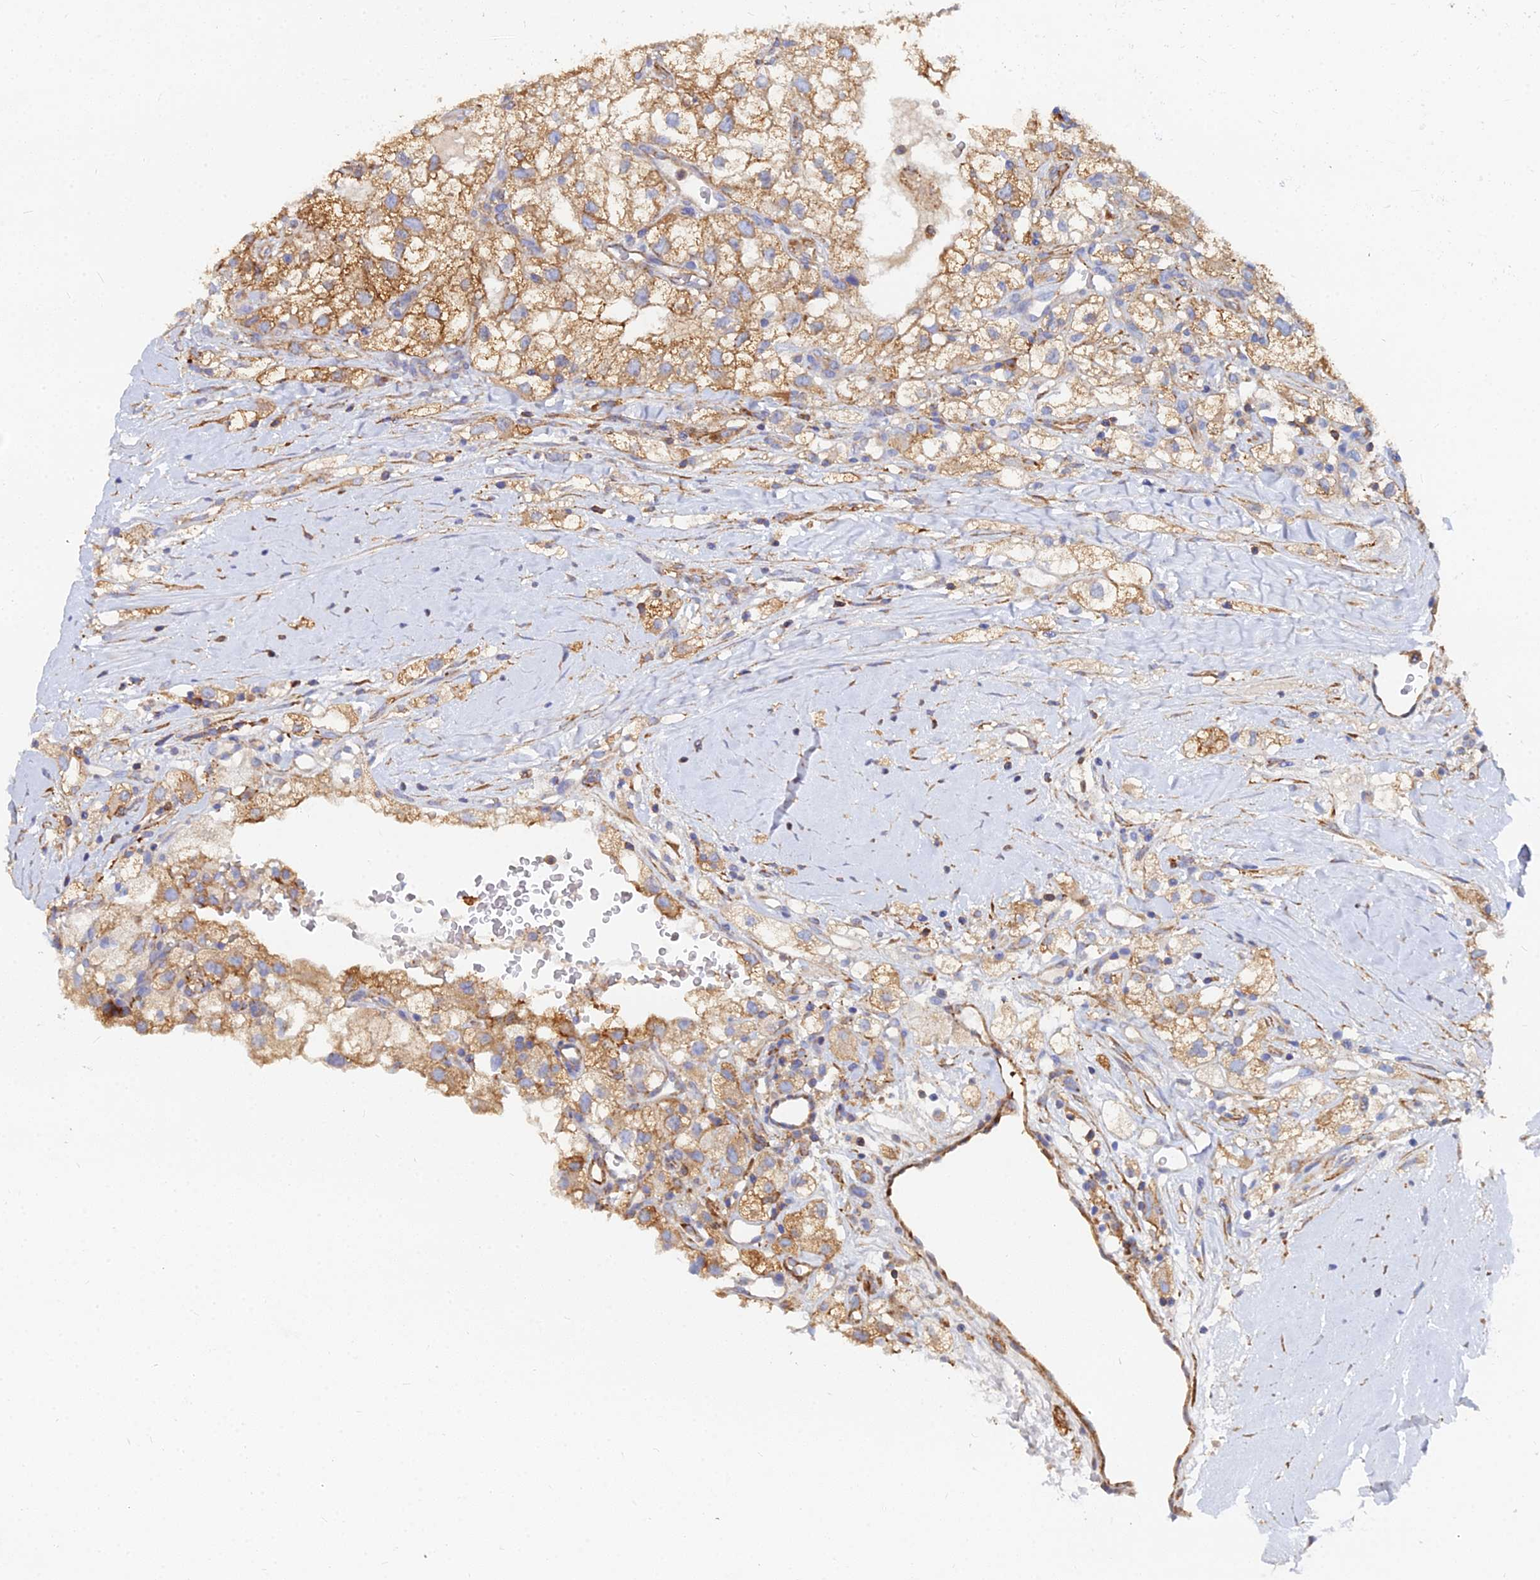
{"staining": {"intensity": "moderate", "quantity": ">75%", "location": "cytoplasmic/membranous"}, "tissue": "renal cancer", "cell_type": "Tumor cells", "image_type": "cancer", "snomed": [{"axis": "morphology", "description": "Adenocarcinoma, NOS"}, {"axis": "topography", "description": "Kidney"}], "caption": "Human renal cancer (adenocarcinoma) stained for a protein (brown) reveals moderate cytoplasmic/membranous positive expression in approximately >75% of tumor cells.", "gene": "GPR42", "patient": {"sex": "male", "age": 59}}